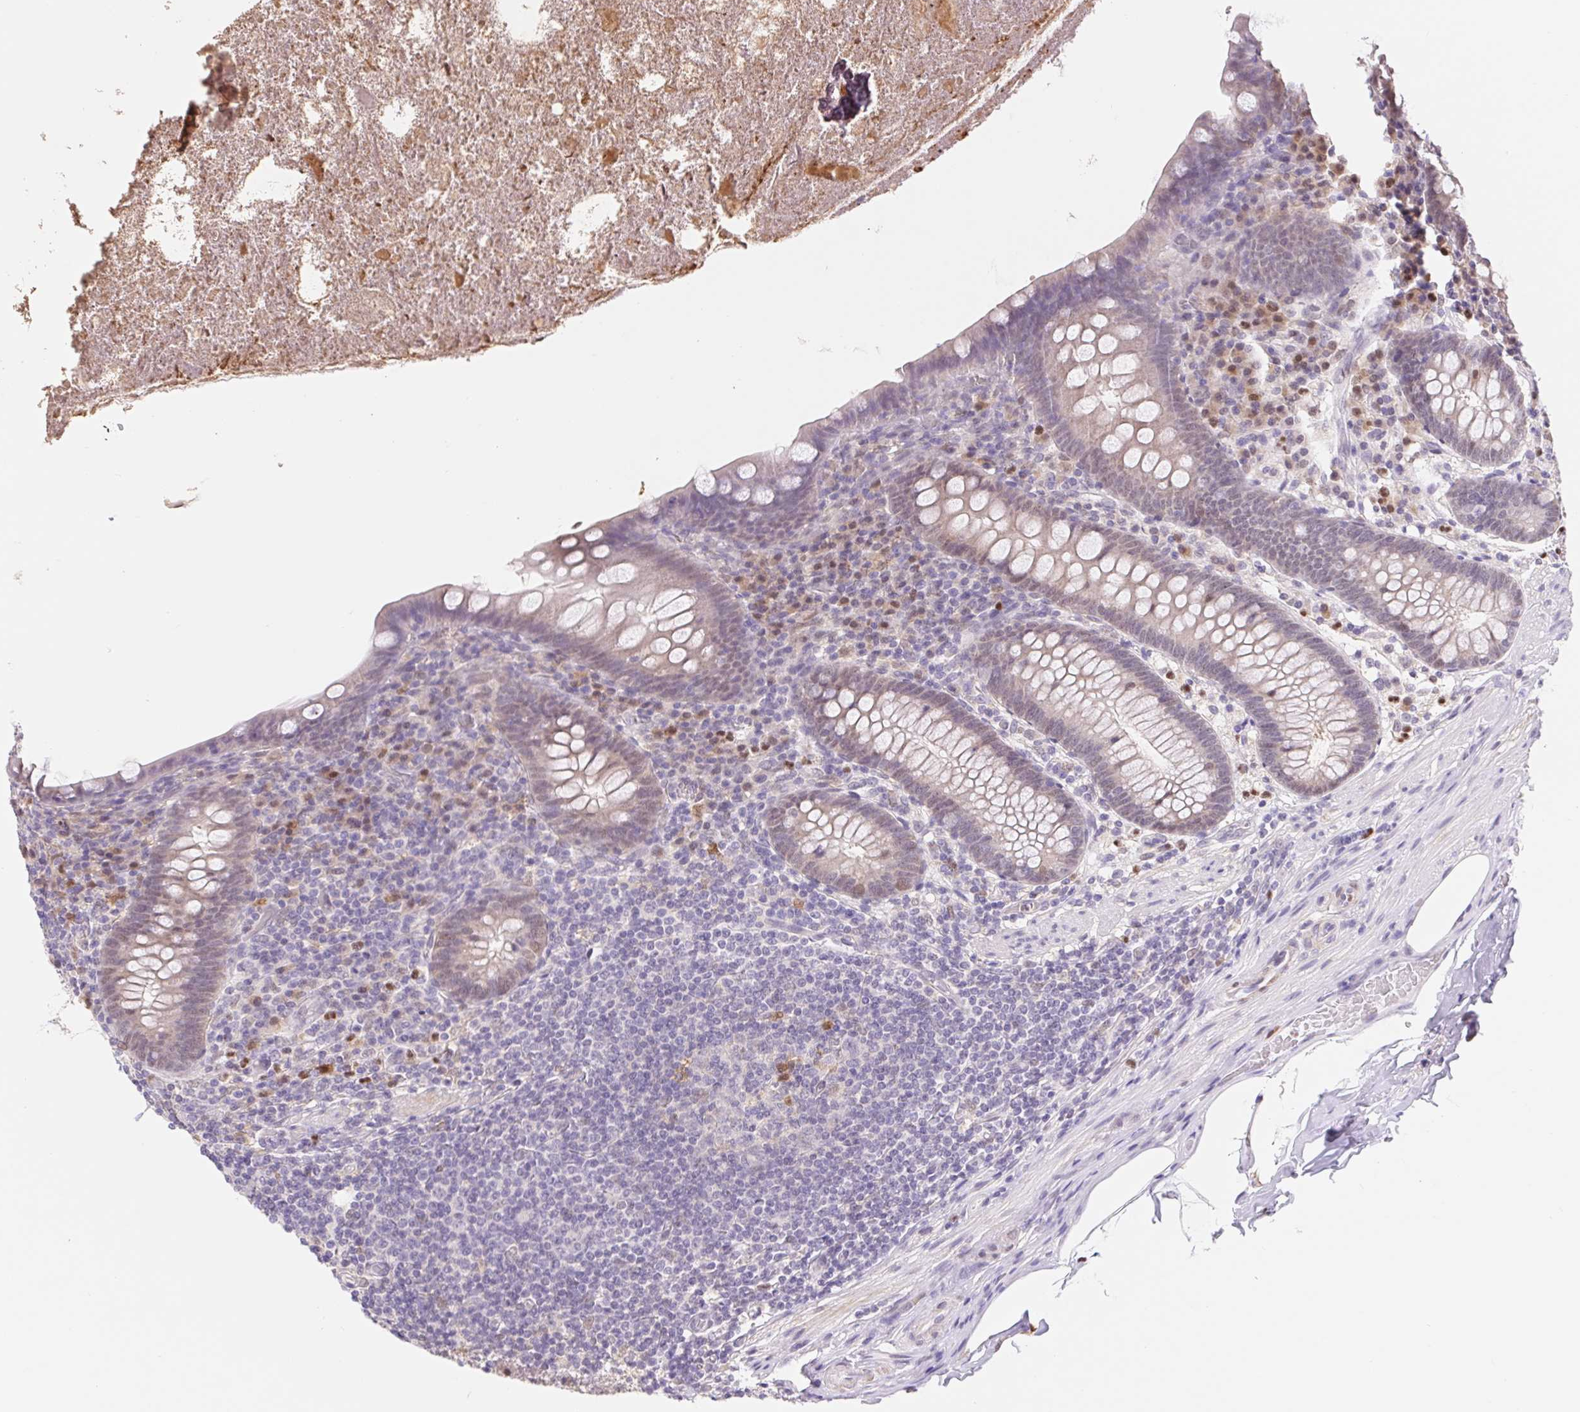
{"staining": {"intensity": "weak", "quantity": "<25%", "location": "nuclear"}, "tissue": "appendix", "cell_type": "Glandular cells", "image_type": "normal", "snomed": [{"axis": "morphology", "description": "Normal tissue, NOS"}, {"axis": "topography", "description": "Appendix"}], "caption": "Protein analysis of normal appendix exhibits no significant positivity in glandular cells. (DAB IHC, high magnification).", "gene": "L3MBTL4", "patient": {"sex": "male", "age": 71}}